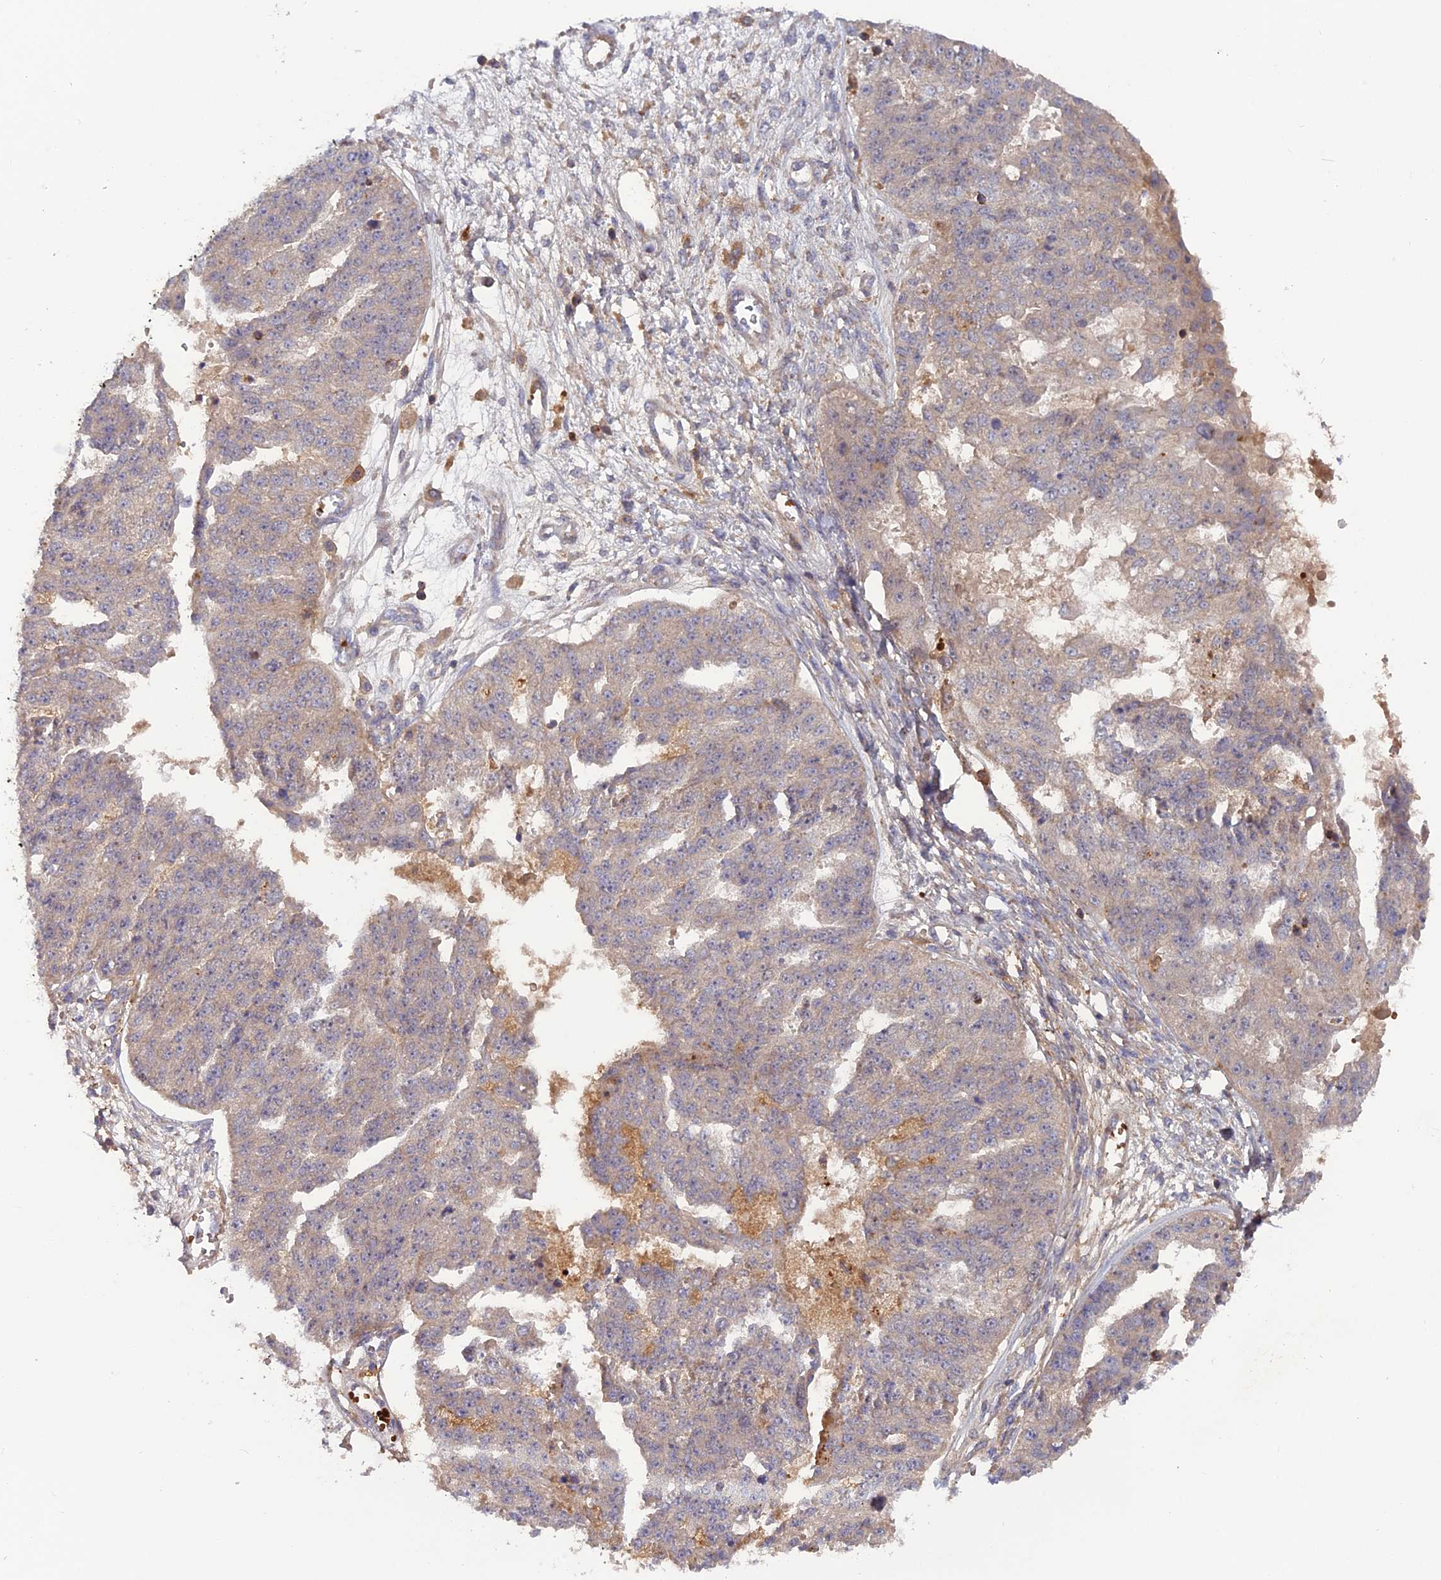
{"staining": {"intensity": "negative", "quantity": "none", "location": "none"}, "tissue": "ovarian cancer", "cell_type": "Tumor cells", "image_type": "cancer", "snomed": [{"axis": "morphology", "description": "Cystadenocarcinoma, serous, NOS"}, {"axis": "topography", "description": "Ovary"}], "caption": "The photomicrograph displays no staining of tumor cells in ovarian cancer (serous cystadenocarcinoma).", "gene": "CPNE7", "patient": {"sex": "female", "age": 58}}